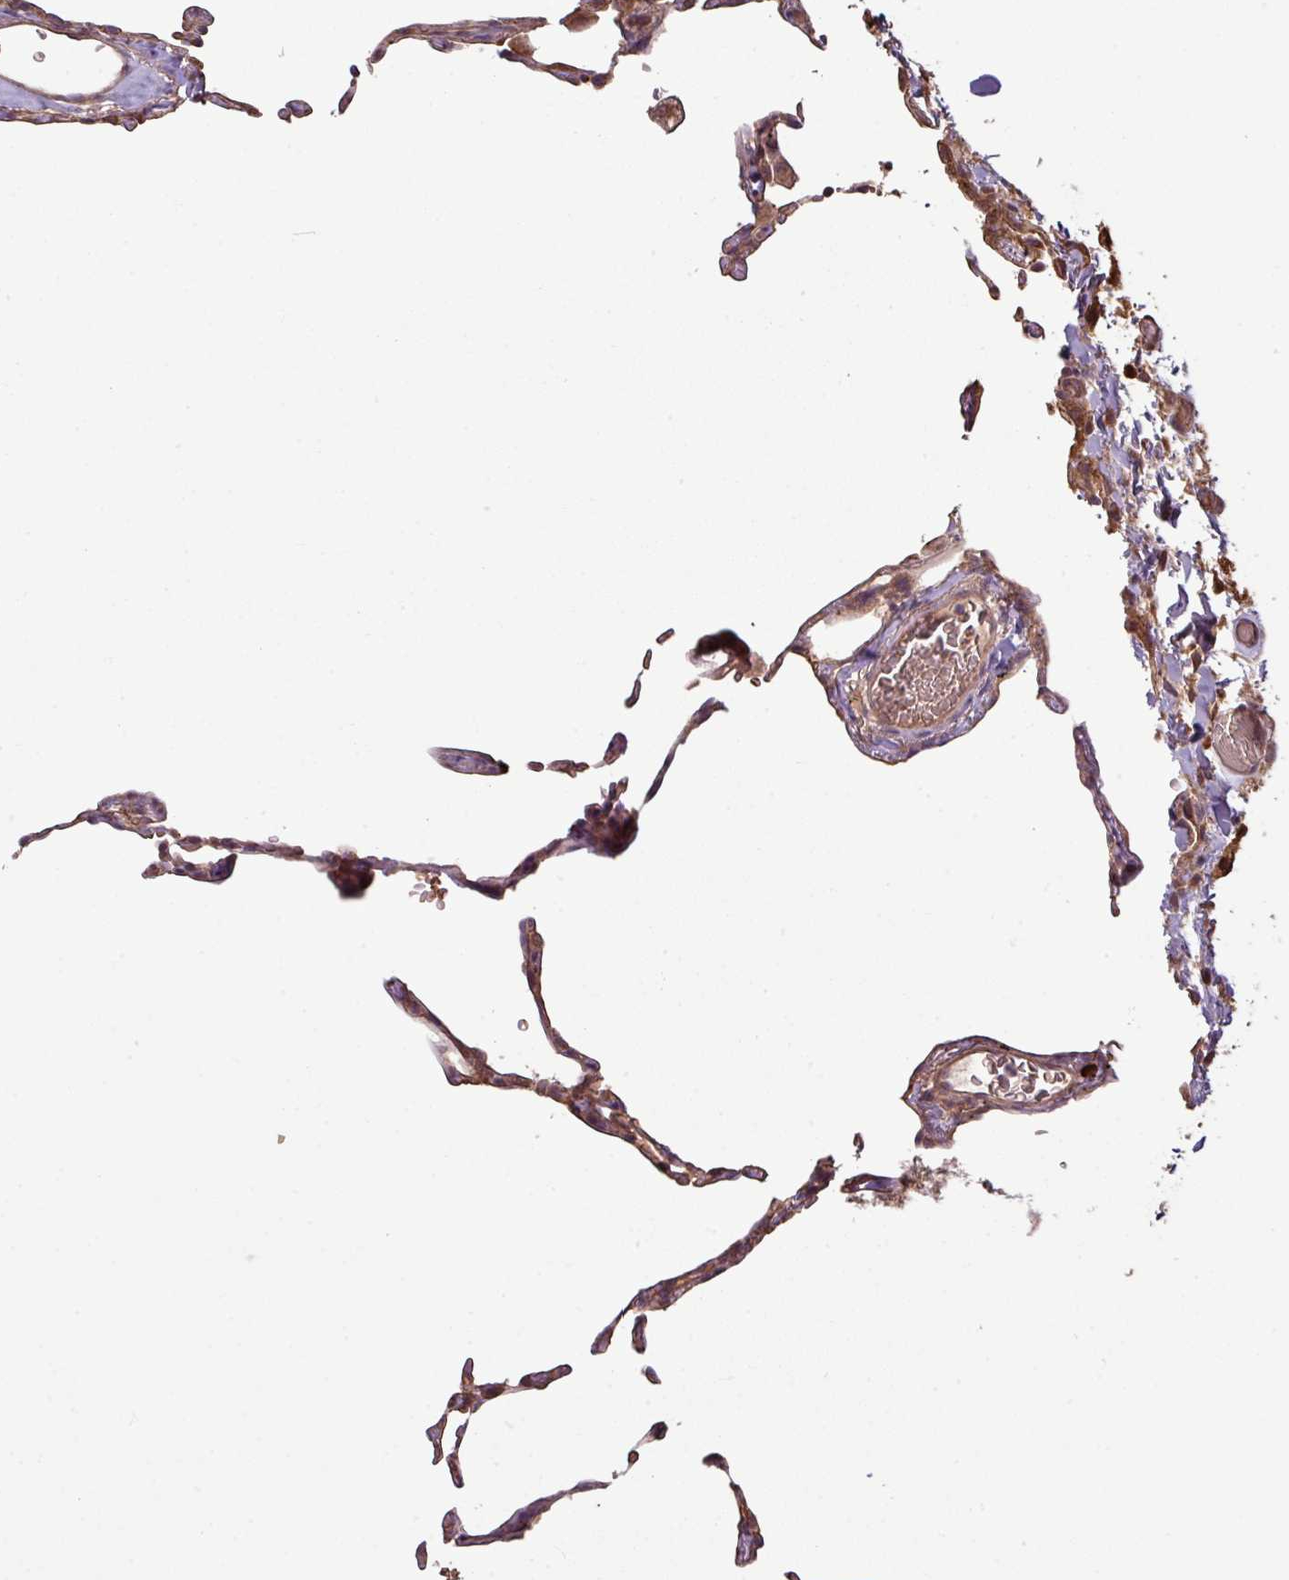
{"staining": {"intensity": "weak", "quantity": ">75%", "location": "cytoplasmic/membranous"}, "tissue": "lung", "cell_type": "Alveolar cells", "image_type": "normal", "snomed": [{"axis": "morphology", "description": "Normal tissue, NOS"}, {"axis": "topography", "description": "Lung"}], "caption": "Approximately >75% of alveolar cells in benign lung exhibit weak cytoplasmic/membranous protein expression as visualized by brown immunohistochemical staining.", "gene": "NHSL2", "patient": {"sex": "female", "age": 57}}